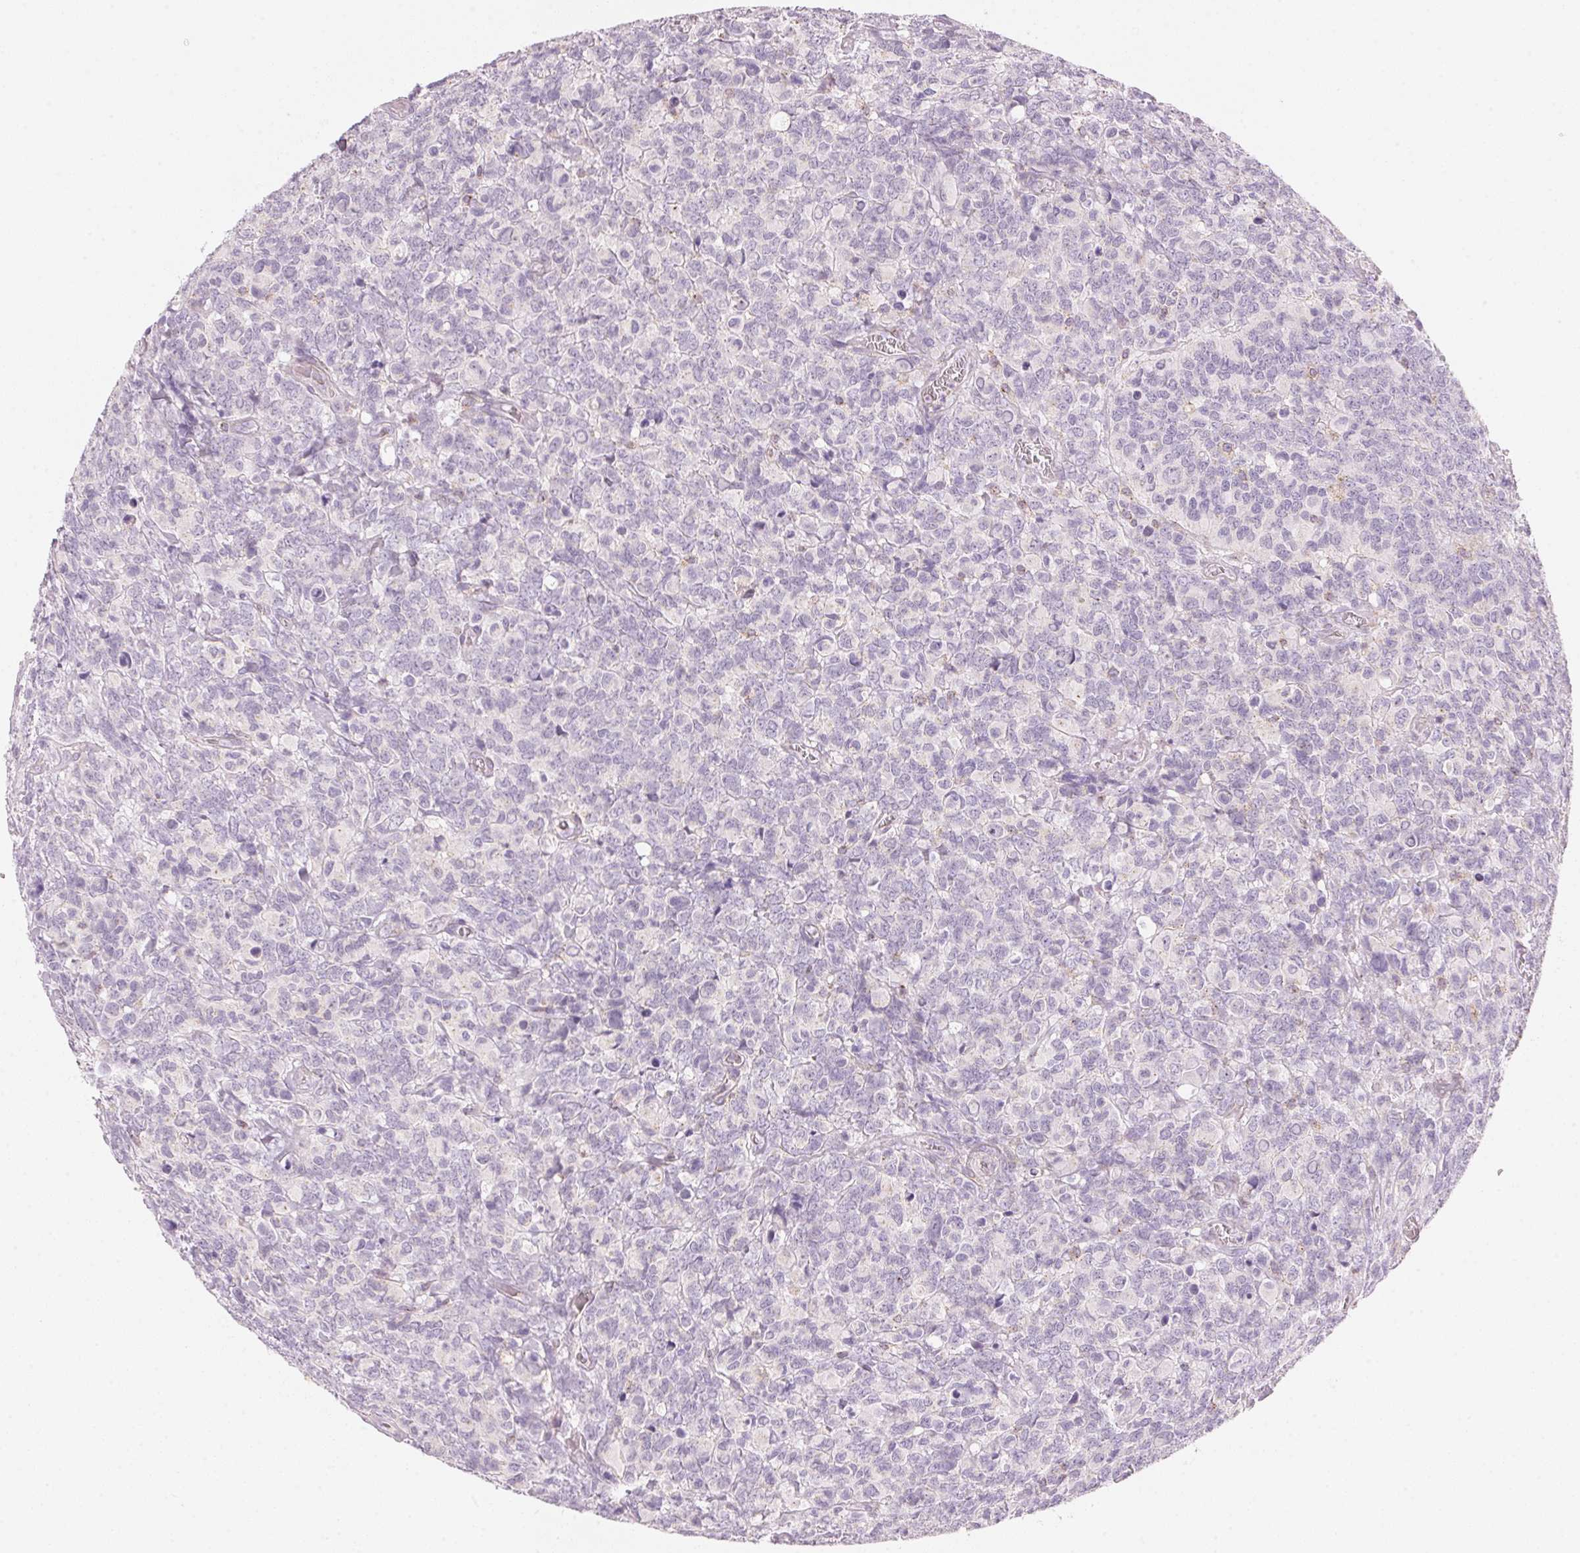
{"staining": {"intensity": "negative", "quantity": "none", "location": "none"}, "tissue": "glioma", "cell_type": "Tumor cells", "image_type": "cancer", "snomed": [{"axis": "morphology", "description": "Glioma, malignant, High grade"}, {"axis": "topography", "description": "Brain"}], "caption": "This histopathology image is of glioma stained with IHC to label a protein in brown with the nuclei are counter-stained blue. There is no positivity in tumor cells. The staining was performed using DAB (3,3'-diaminobenzidine) to visualize the protein expression in brown, while the nuclei were stained in blue with hematoxylin (Magnification: 20x).", "gene": "HOXB13", "patient": {"sex": "male", "age": 39}}